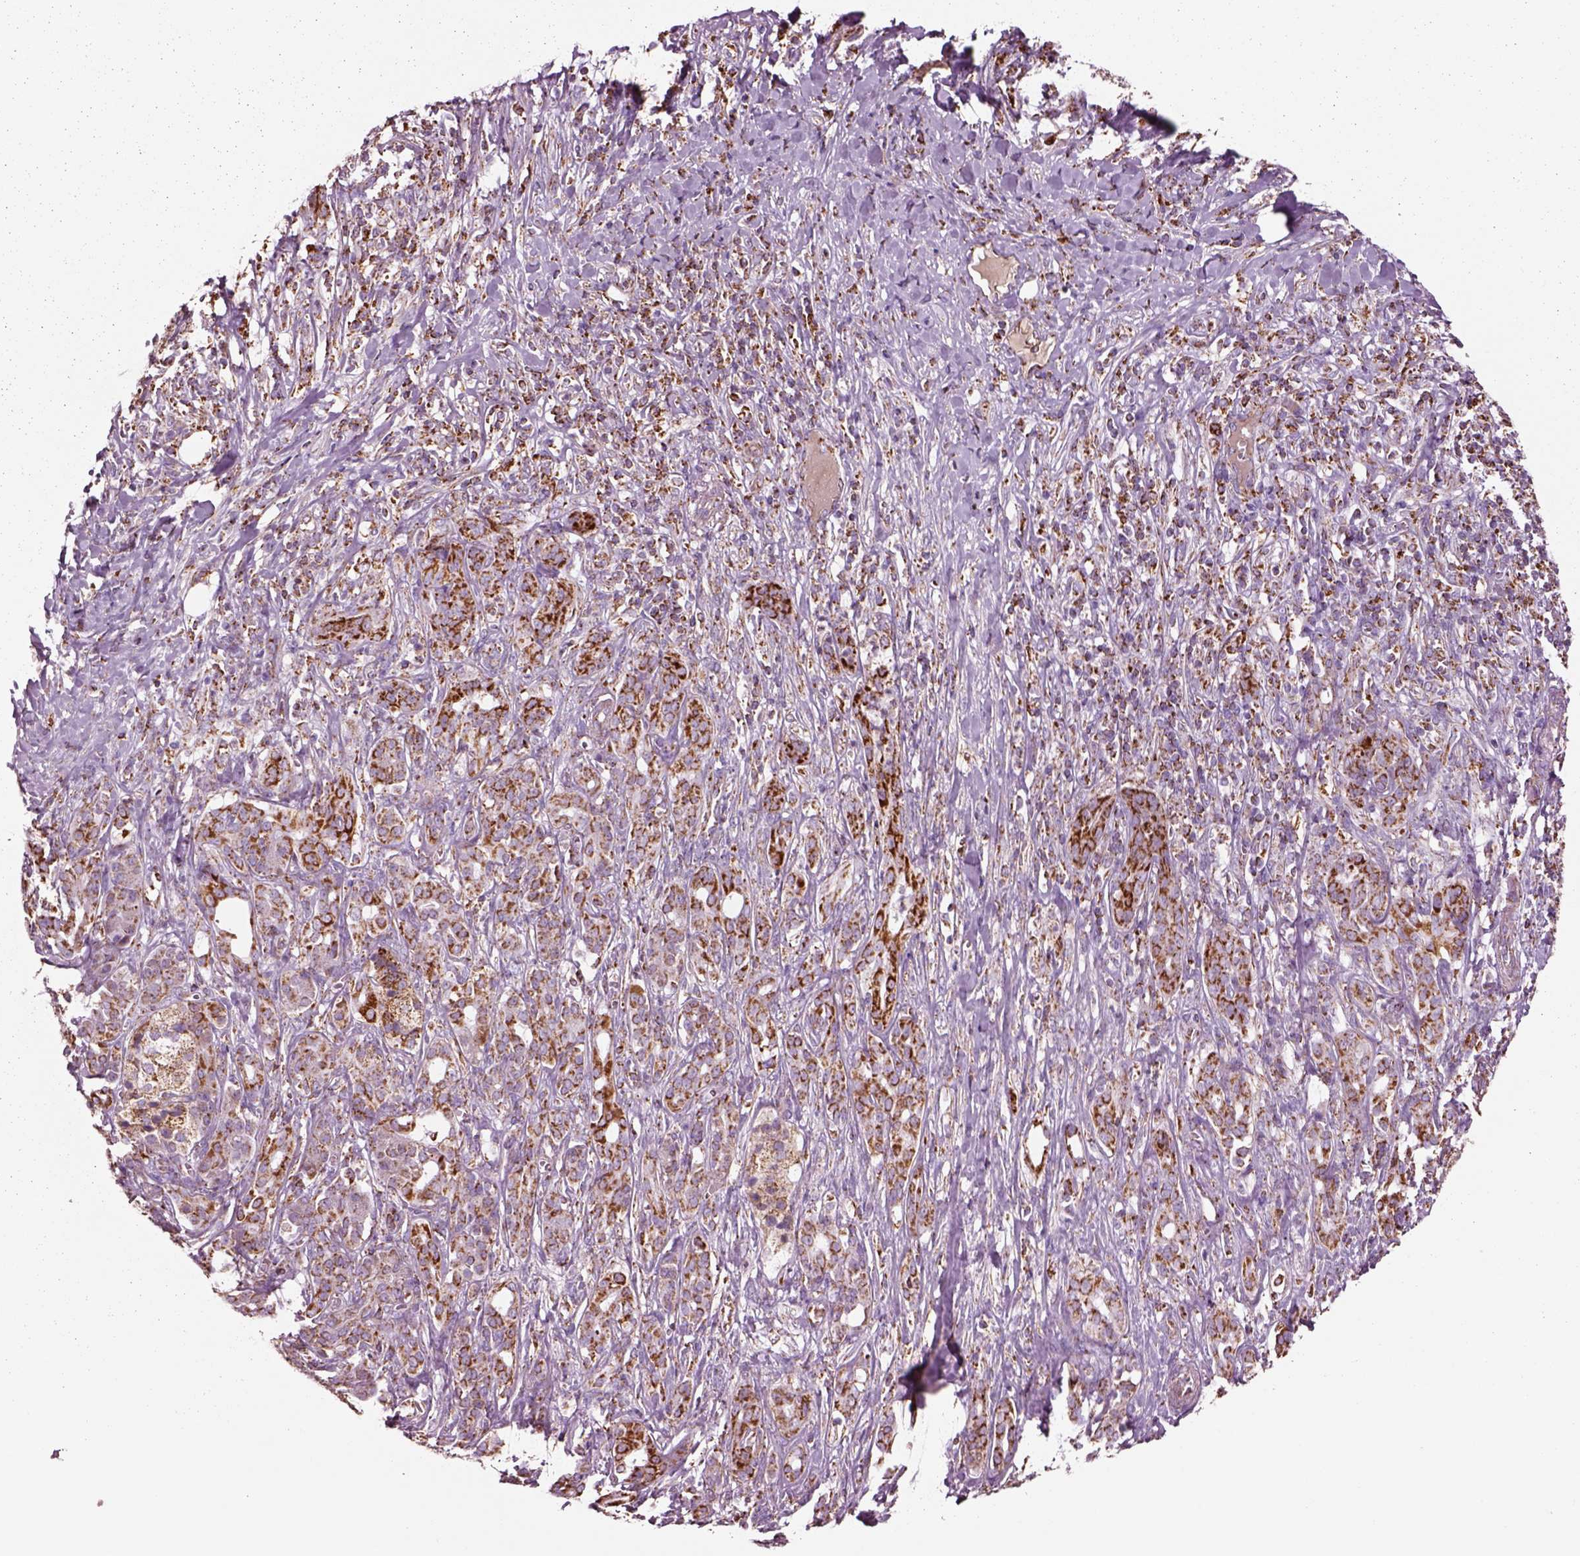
{"staining": {"intensity": "strong", "quantity": ">75%", "location": "cytoplasmic/membranous"}, "tissue": "pancreatic cancer", "cell_type": "Tumor cells", "image_type": "cancer", "snomed": [{"axis": "morphology", "description": "Adenocarcinoma, NOS"}, {"axis": "topography", "description": "Pancreas"}], "caption": "The histopathology image exhibits a brown stain indicating the presence of a protein in the cytoplasmic/membranous of tumor cells in pancreatic cancer.", "gene": "SLC25A24", "patient": {"sex": "male", "age": 61}}